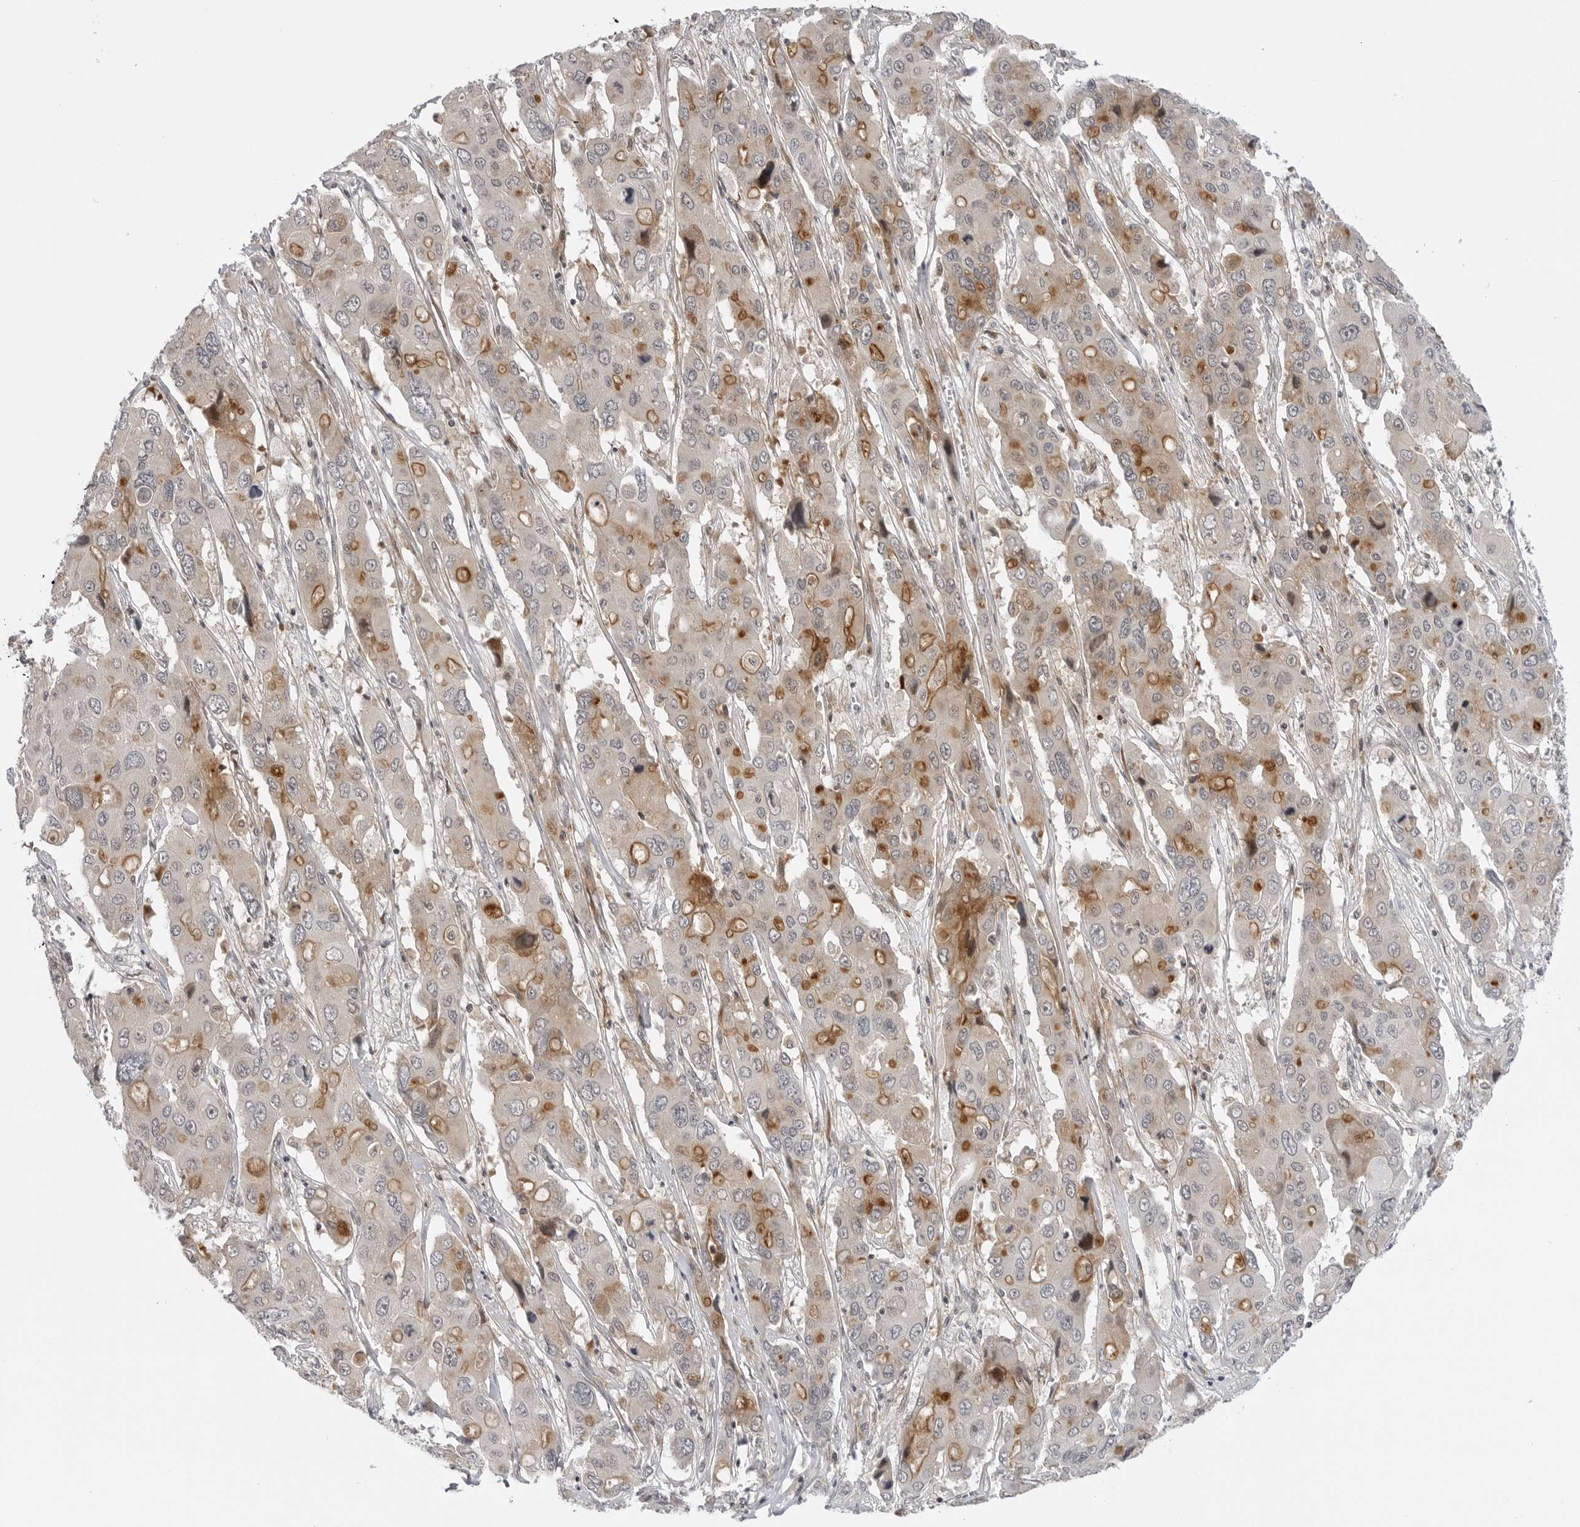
{"staining": {"intensity": "moderate", "quantity": "<25%", "location": "cytoplasmic/membranous"}, "tissue": "liver cancer", "cell_type": "Tumor cells", "image_type": "cancer", "snomed": [{"axis": "morphology", "description": "Cholangiocarcinoma"}, {"axis": "topography", "description": "Liver"}], "caption": "This micrograph shows cholangiocarcinoma (liver) stained with IHC to label a protein in brown. The cytoplasmic/membranous of tumor cells show moderate positivity for the protein. Nuclei are counter-stained blue.", "gene": "ADAMTS5", "patient": {"sex": "male", "age": 67}}